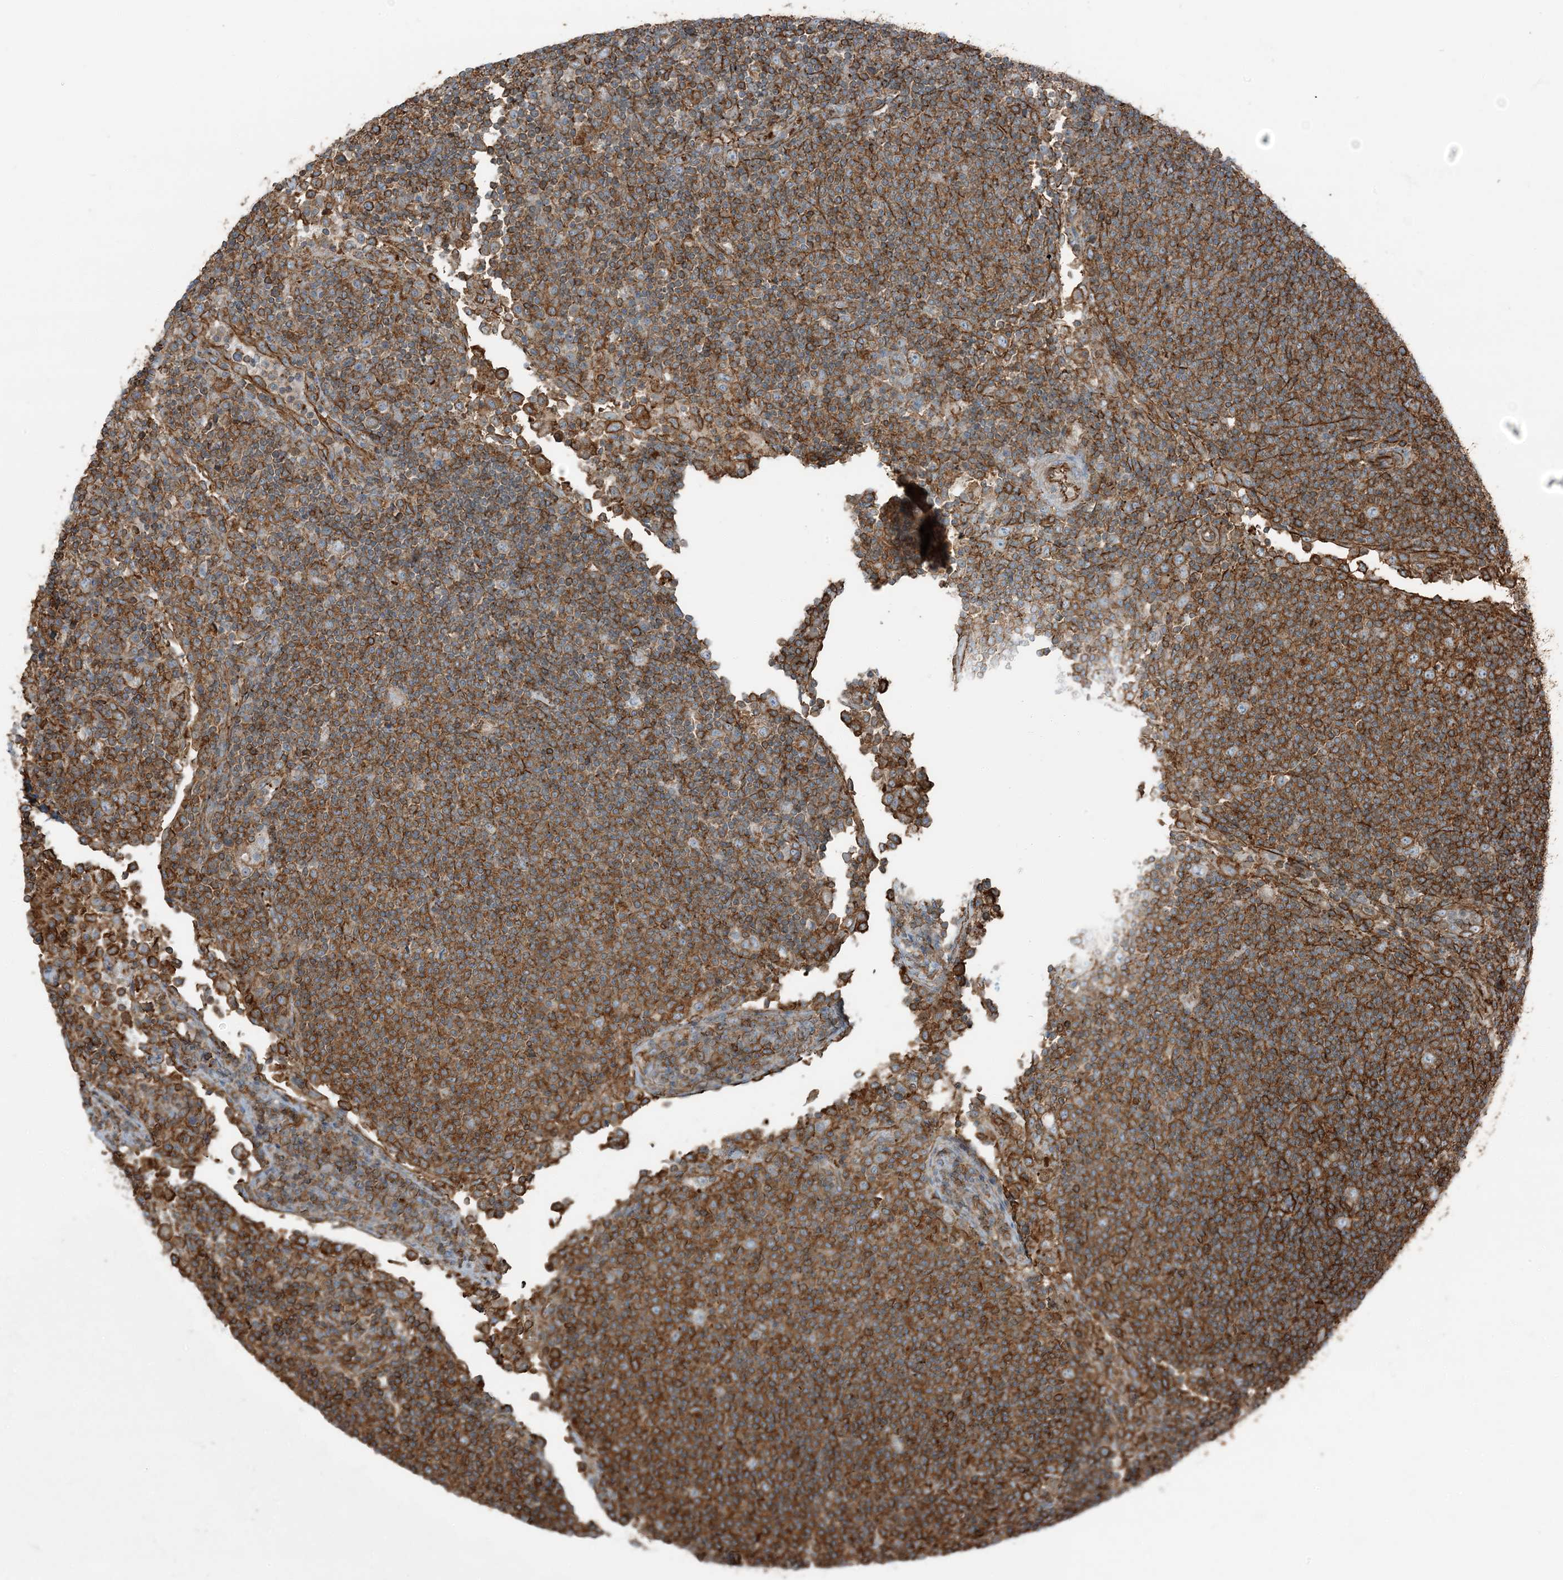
{"staining": {"intensity": "strong", "quantity": ">75%", "location": "cytoplasmic/membranous"}, "tissue": "lymph node", "cell_type": "Germinal center cells", "image_type": "normal", "snomed": [{"axis": "morphology", "description": "Normal tissue, NOS"}, {"axis": "topography", "description": "Lymph node"}], "caption": "This image demonstrates normal lymph node stained with immunohistochemistry (IHC) to label a protein in brown. The cytoplasmic/membranous of germinal center cells show strong positivity for the protein. Nuclei are counter-stained blue.", "gene": "APOBEC3C", "patient": {"sex": "female", "age": 53}}